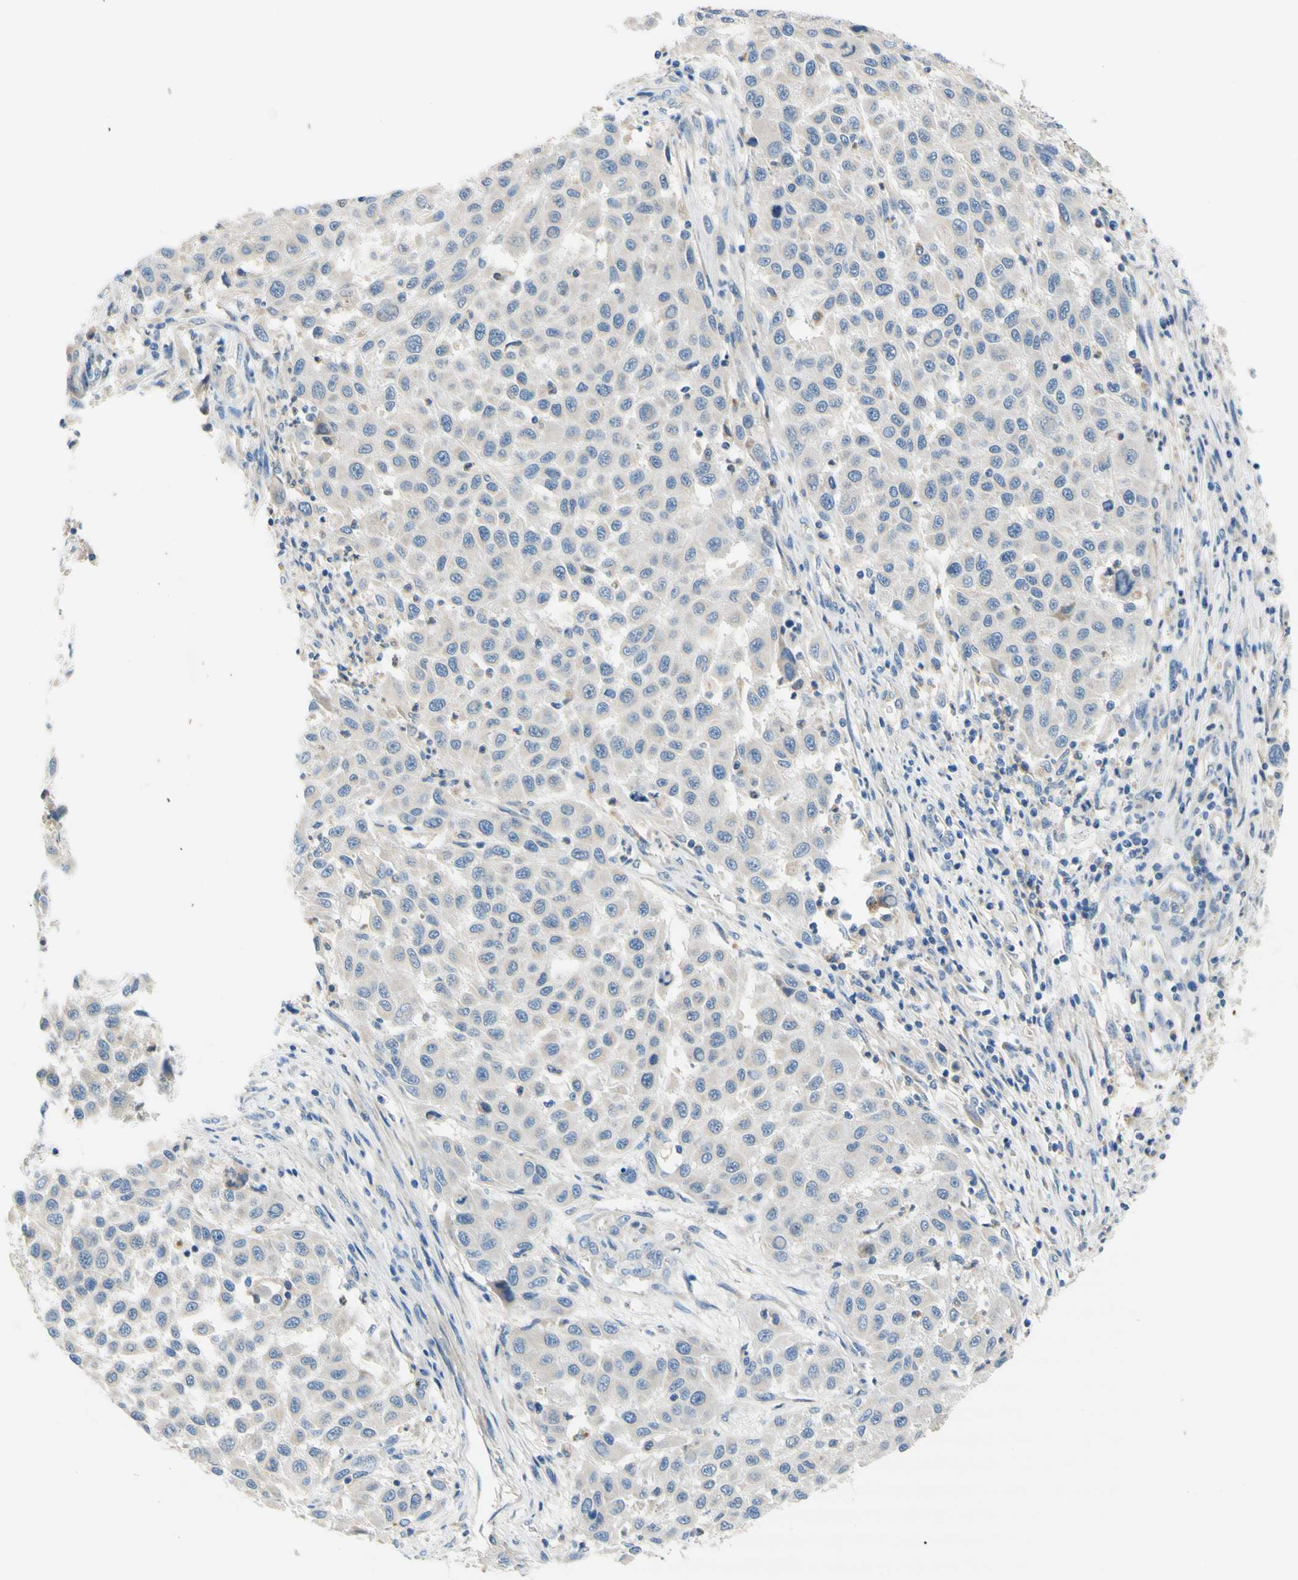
{"staining": {"intensity": "weak", "quantity": ">75%", "location": "cytoplasmic/membranous"}, "tissue": "melanoma", "cell_type": "Tumor cells", "image_type": "cancer", "snomed": [{"axis": "morphology", "description": "Malignant melanoma, Metastatic site"}, {"axis": "topography", "description": "Lymph node"}], "caption": "Immunohistochemical staining of malignant melanoma (metastatic site) demonstrates low levels of weak cytoplasmic/membranous protein positivity in about >75% of tumor cells.", "gene": "F3", "patient": {"sex": "male", "age": 61}}